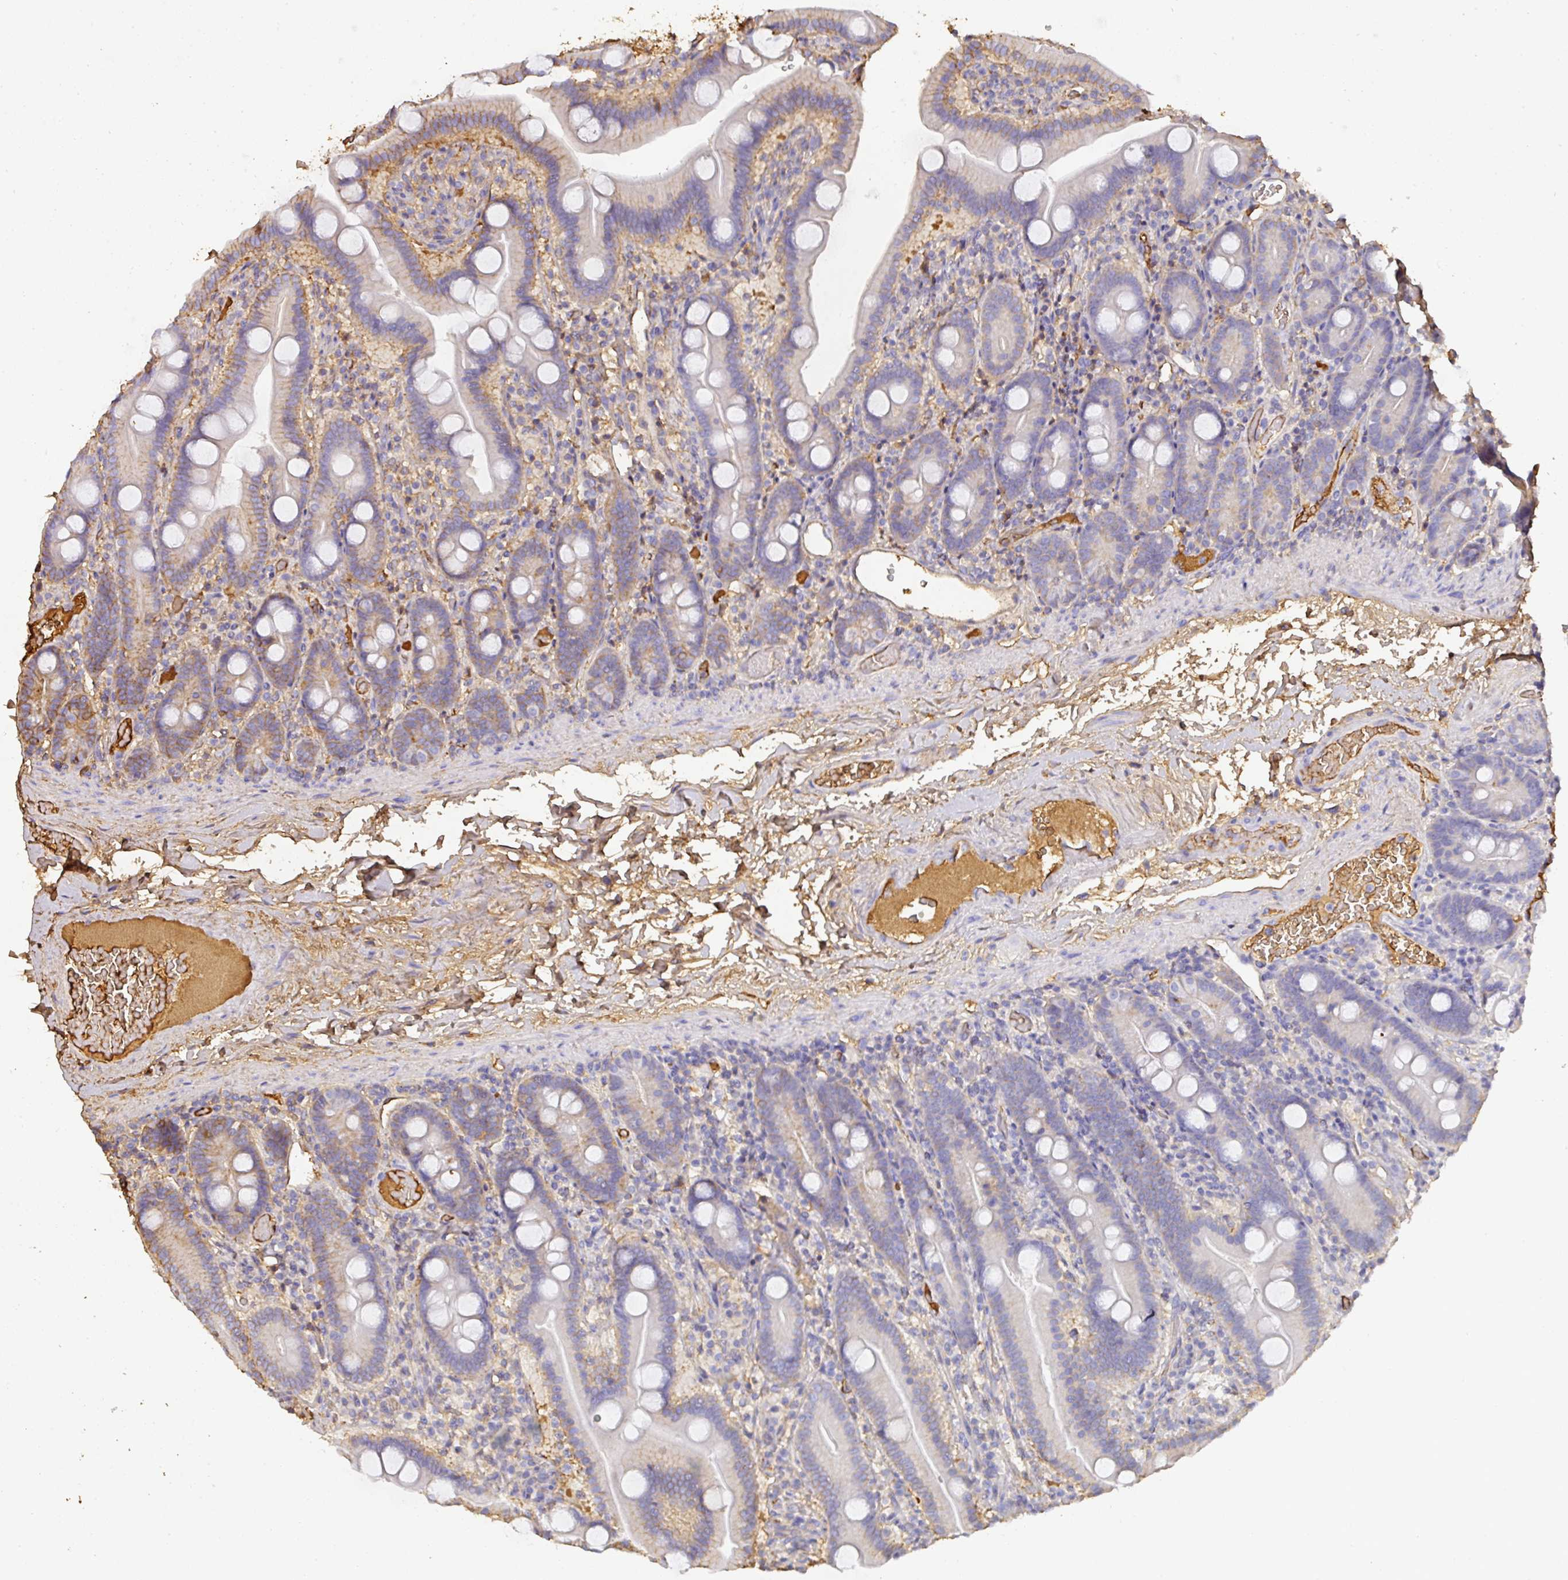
{"staining": {"intensity": "strong", "quantity": "<25%", "location": "cytoplasmic/membranous"}, "tissue": "duodenum", "cell_type": "Glandular cells", "image_type": "normal", "snomed": [{"axis": "morphology", "description": "Normal tissue, NOS"}, {"axis": "topography", "description": "Duodenum"}], "caption": "Protein staining of benign duodenum displays strong cytoplasmic/membranous expression in approximately <25% of glandular cells. The staining was performed using DAB, with brown indicating positive protein expression. Nuclei are stained blue with hematoxylin.", "gene": "ALB", "patient": {"sex": "male", "age": 55}}